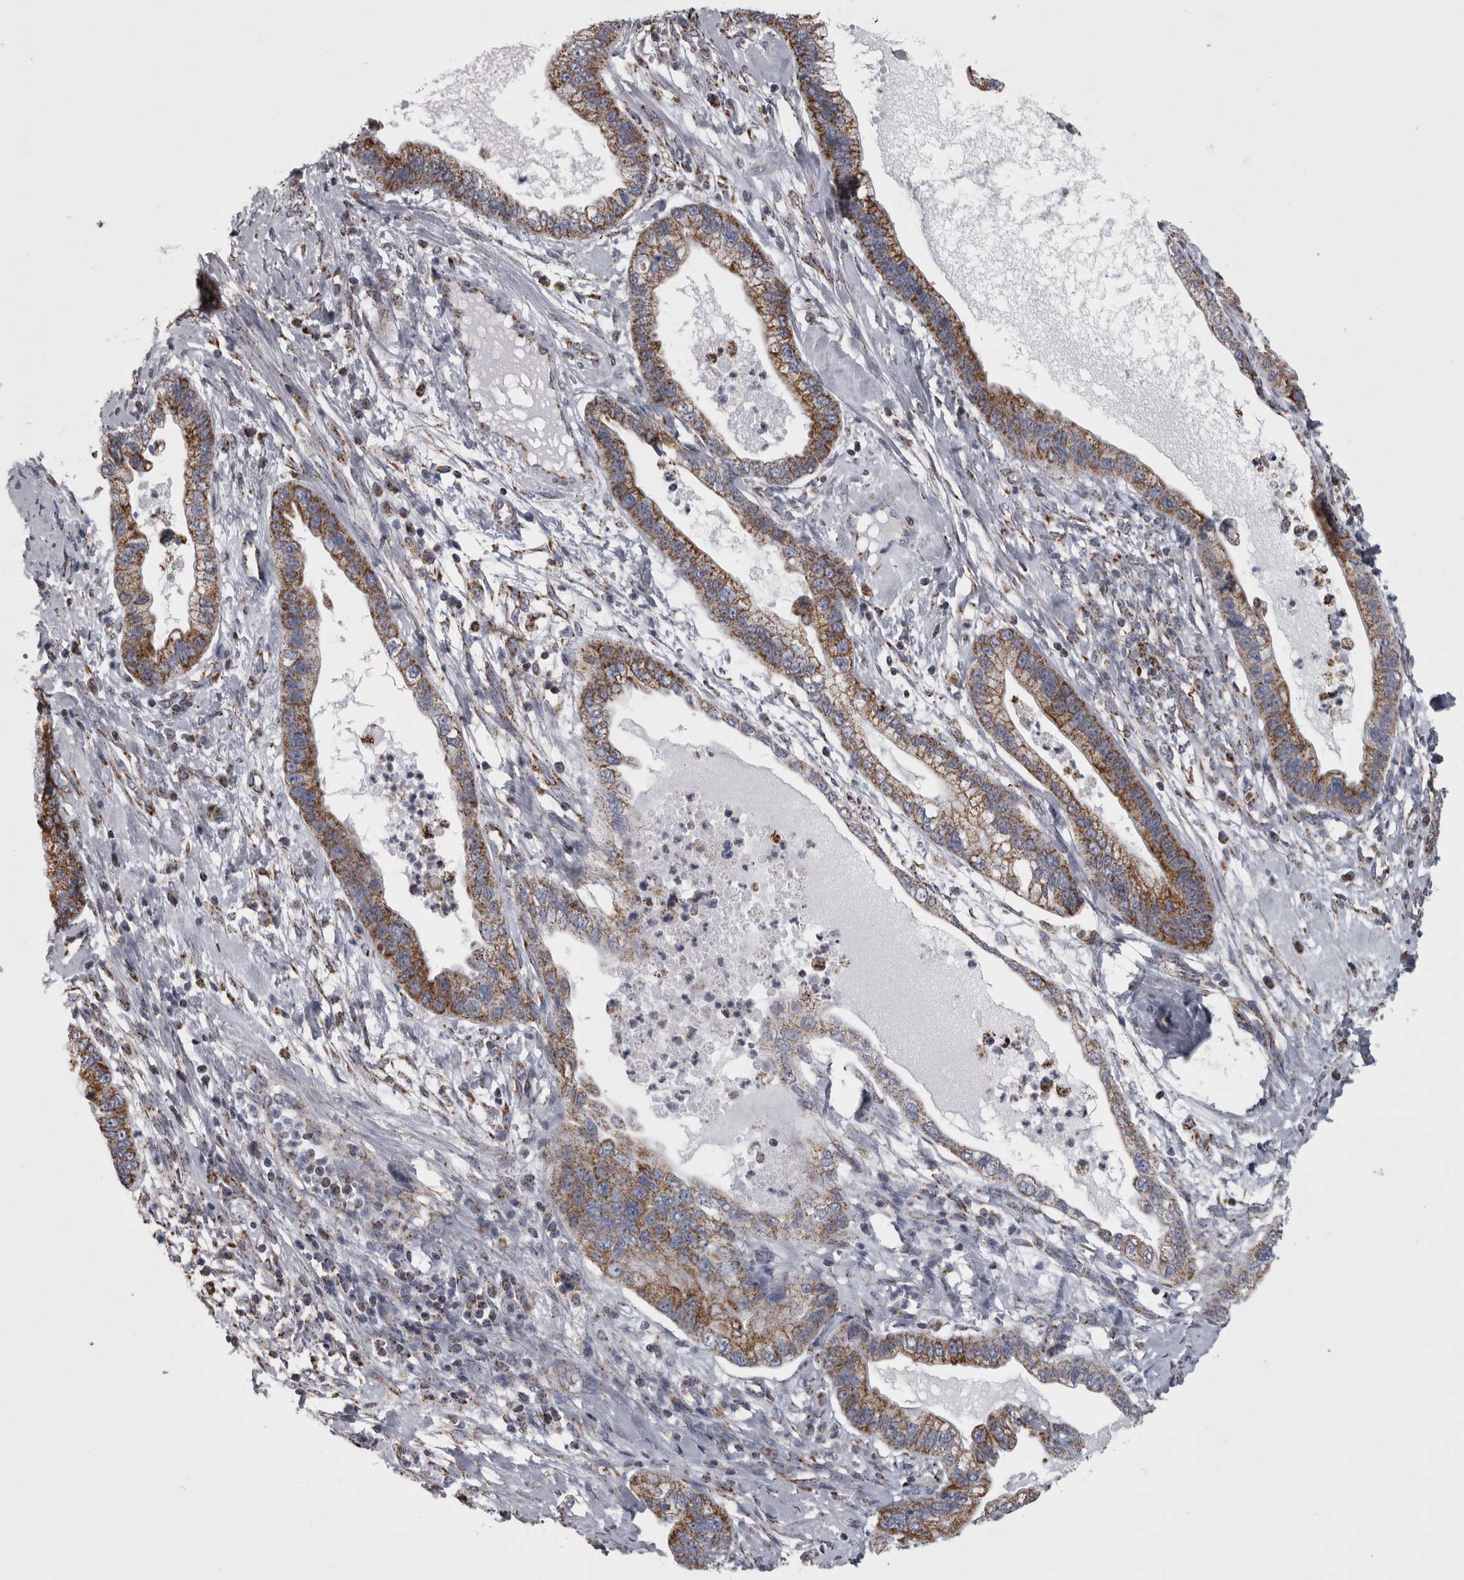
{"staining": {"intensity": "moderate", "quantity": ">75%", "location": "cytoplasmic/membranous"}, "tissue": "cervical cancer", "cell_type": "Tumor cells", "image_type": "cancer", "snomed": [{"axis": "morphology", "description": "Adenocarcinoma, NOS"}, {"axis": "topography", "description": "Cervix"}], "caption": "Immunohistochemistry (IHC) (DAB (3,3'-diaminobenzidine)) staining of human adenocarcinoma (cervical) shows moderate cytoplasmic/membranous protein expression in about >75% of tumor cells.", "gene": "MDH2", "patient": {"sex": "female", "age": 44}}